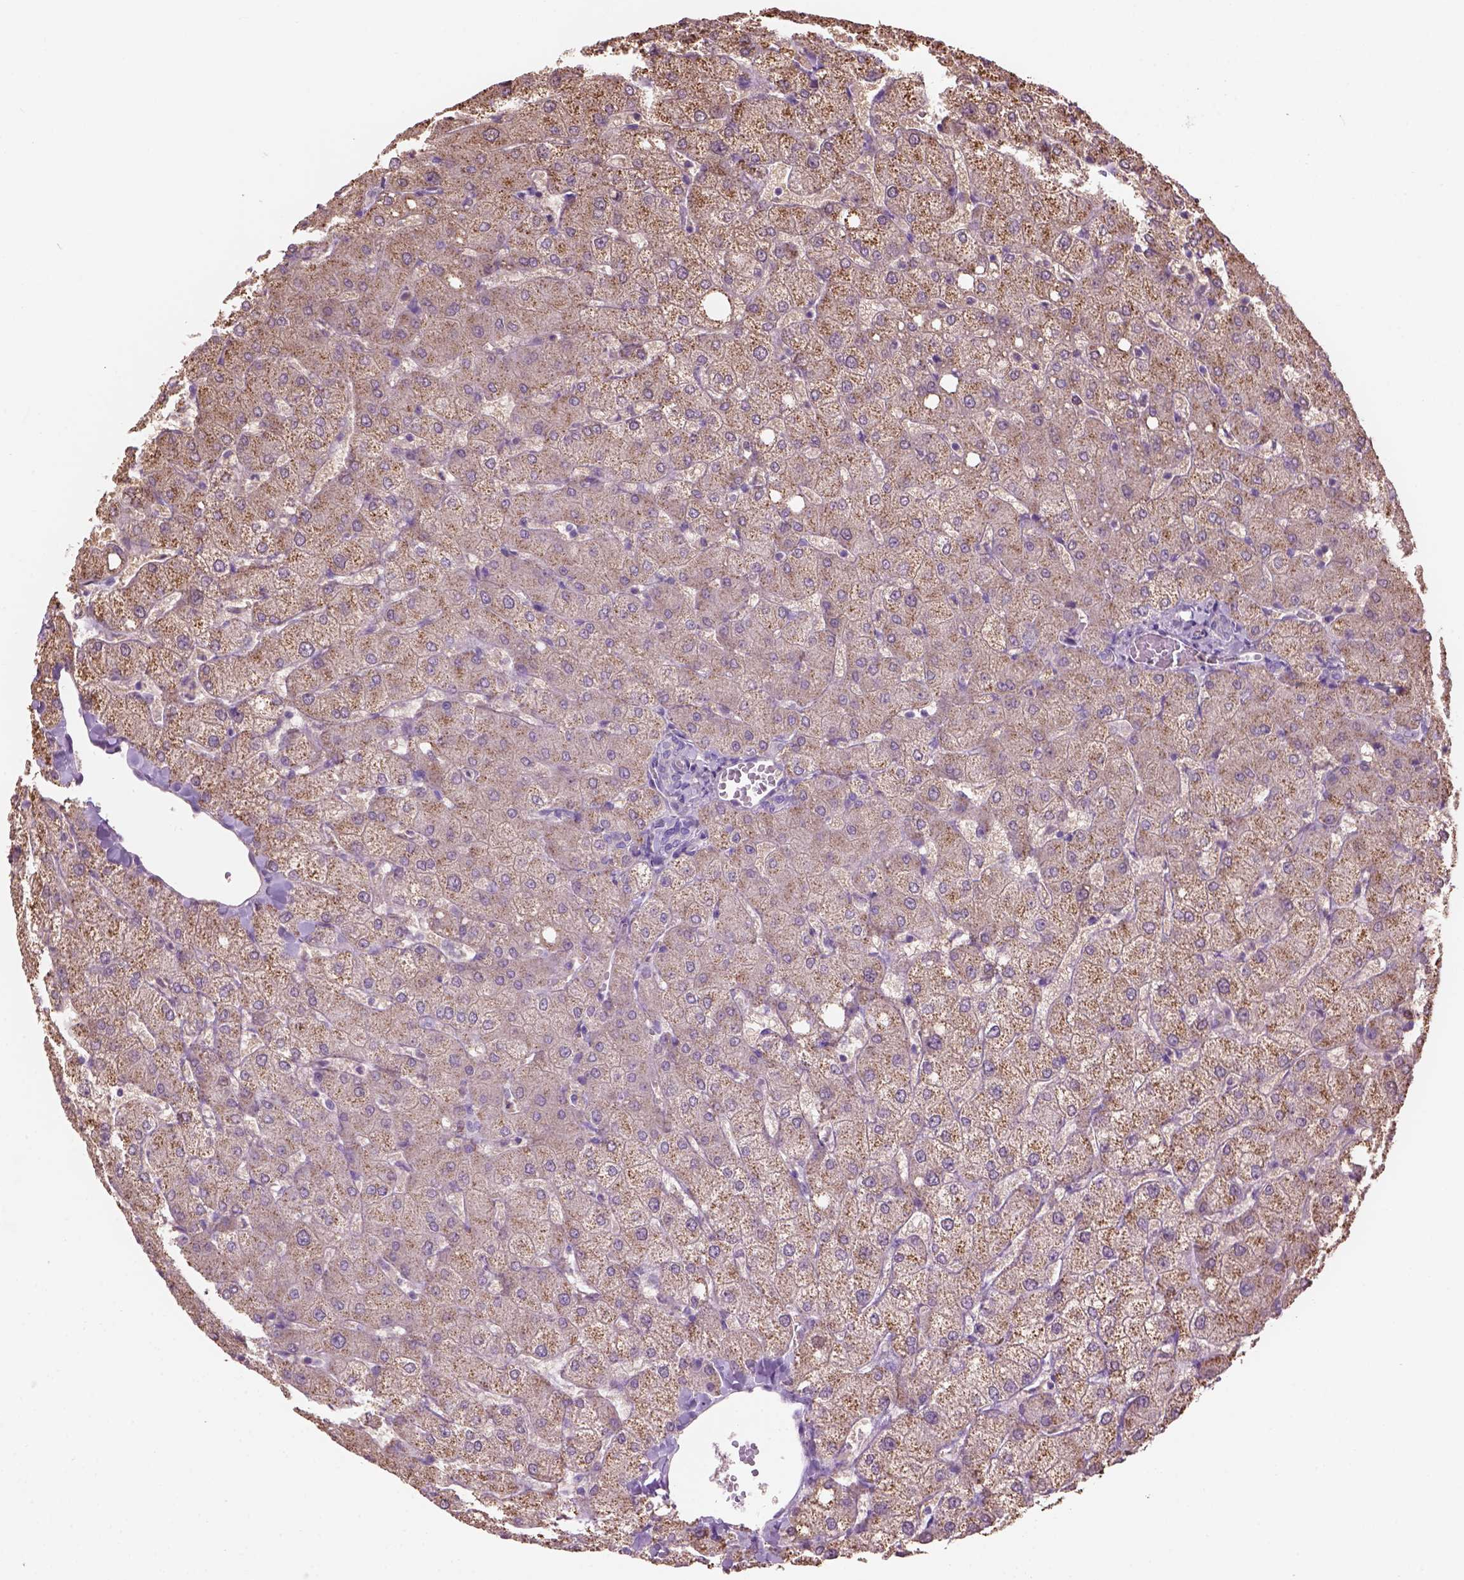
{"staining": {"intensity": "negative", "quantity": "none", "location": "none"}, "tissue": "liver", "cell_type": "Cholangiocytes", "image_type": "normal", "snomed": [{"axis": "morphology", "description": "Normal tissue, NOS"}, {"axis": "topography", "description": "Liver"}], "caption": "DAB (3,3'-diaminobenzidine) immunohistochemical staining of unremarkable liver displays no significant positivity in cholangiocytes.", "gene": "CD84", "patient": {"sex": "female", "age": 54}}